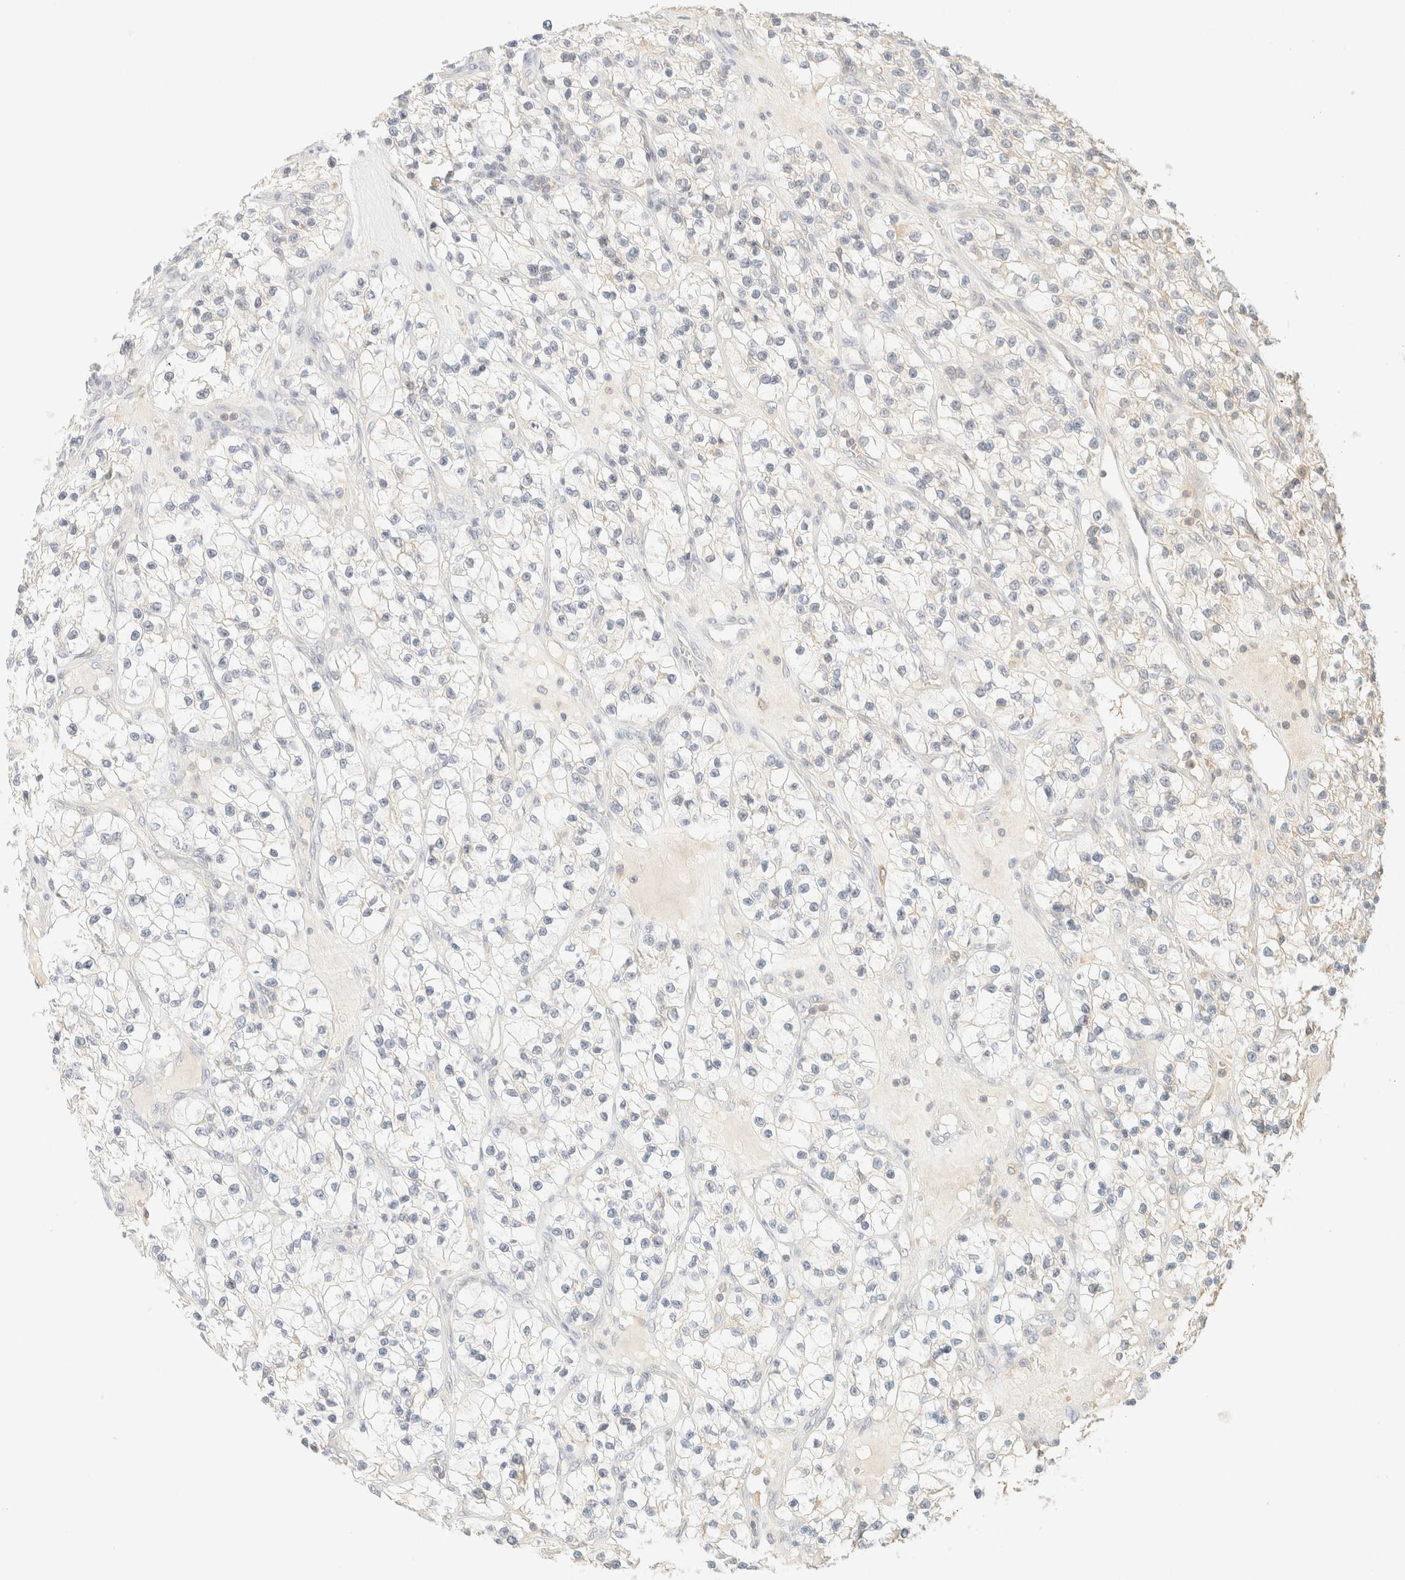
{"staining": {"intensity": "negative", "quantity": "none", "location": "none"}, "tissue": "renal cancer", "cell_type": "Tumor cells", "image_type": "cancer", "snomed": [{"axis": "morphology", "description": "Adenocarcinoma, NOS"}, {"axis": "topography", "description": "Kidney"}], "caption": "Renal adenocarcinoma was stained to show a protein in brown. There is no significant expression in tumor cells.", "gene": "TIMD4", "patient": {"sex": "female", "age": 57}}